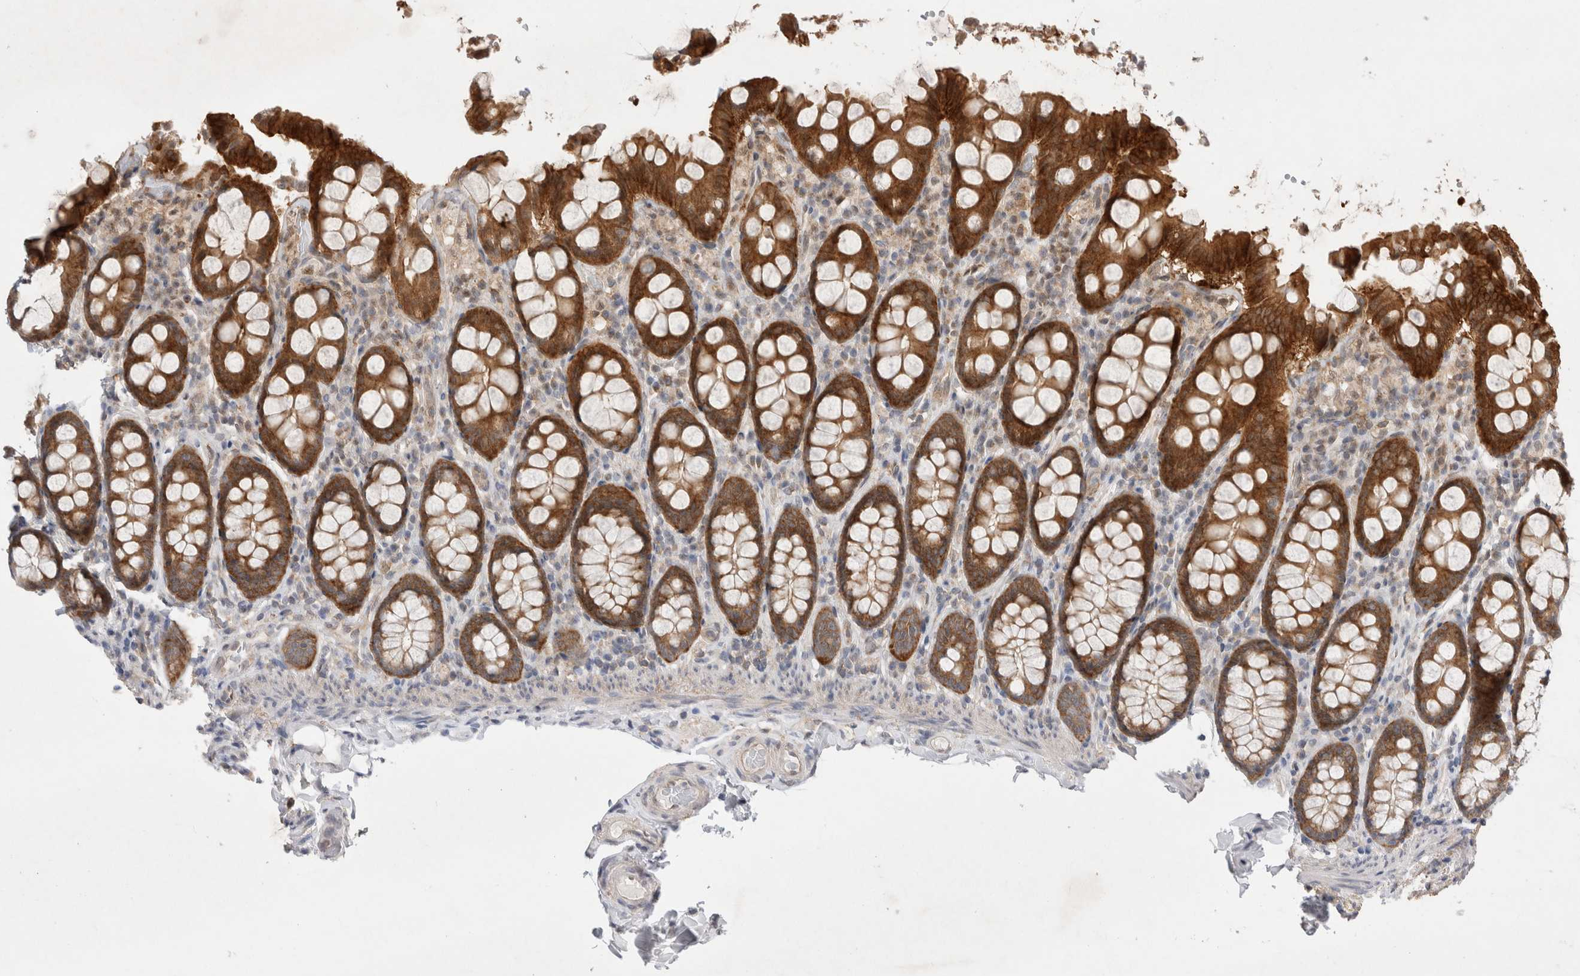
{"staining": {"intensity": "negative", "quantity": "none", "location": "none"}, "tissue": "colon", "cell_type": "Endothelial cells", "image_type": "normal", "snomed": [{"axis": "morphology", "description": "Normal tissue, NOS"}, {"axis": "topography", "description": "Colon"}, {"axis": "topography", "description": "Peripheral nerve tissue"}], "caption": "An IHC histopathology image of unremarkable colon is shown. There is no staining in endothelial cells of colon.", "gene": "WIPF2", "patient": {"sex": "female", "age": 61}}